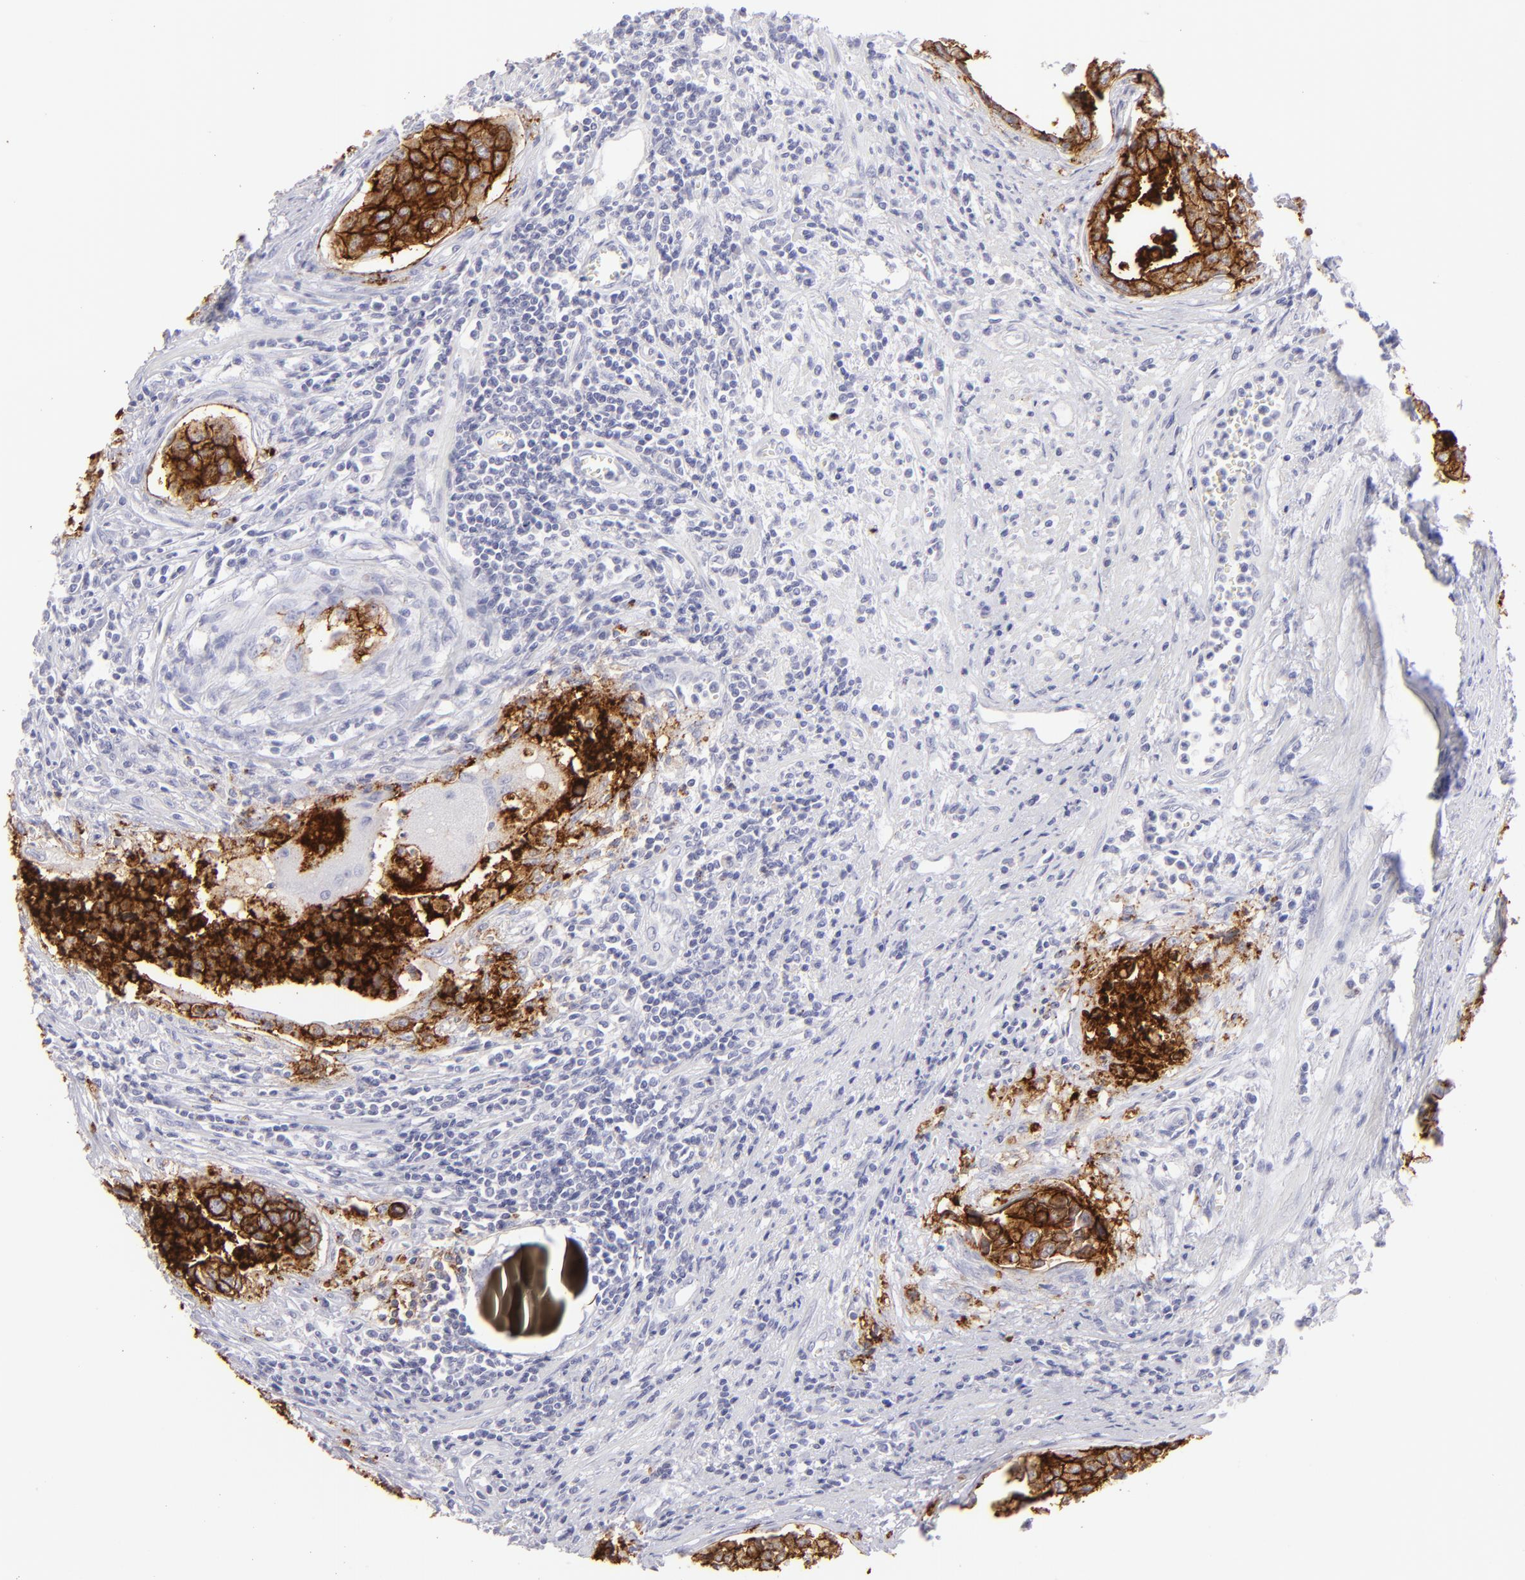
{"staining": {"intensity": "strong", "quantity": ">75%", "location": "cytoplasmic/membranous"}, "tissue": "urothelial cancer", "cell_type": "Tumor cells", "image_type": "cancer", "snomed": [{"axis": "morphology", "description": "Urothelial carcinoma, High grade"}, {"axis": "topography", "description": "Urinary bladder"}], "caption": "A brown stain shows strong cytoplasmic/membranous positivity of a protein in human urothelial cancer tumor cells. Nuclei are stained in blue.", "gene": "CLDN4", "patient": {"sex": "male", "age": 81}}